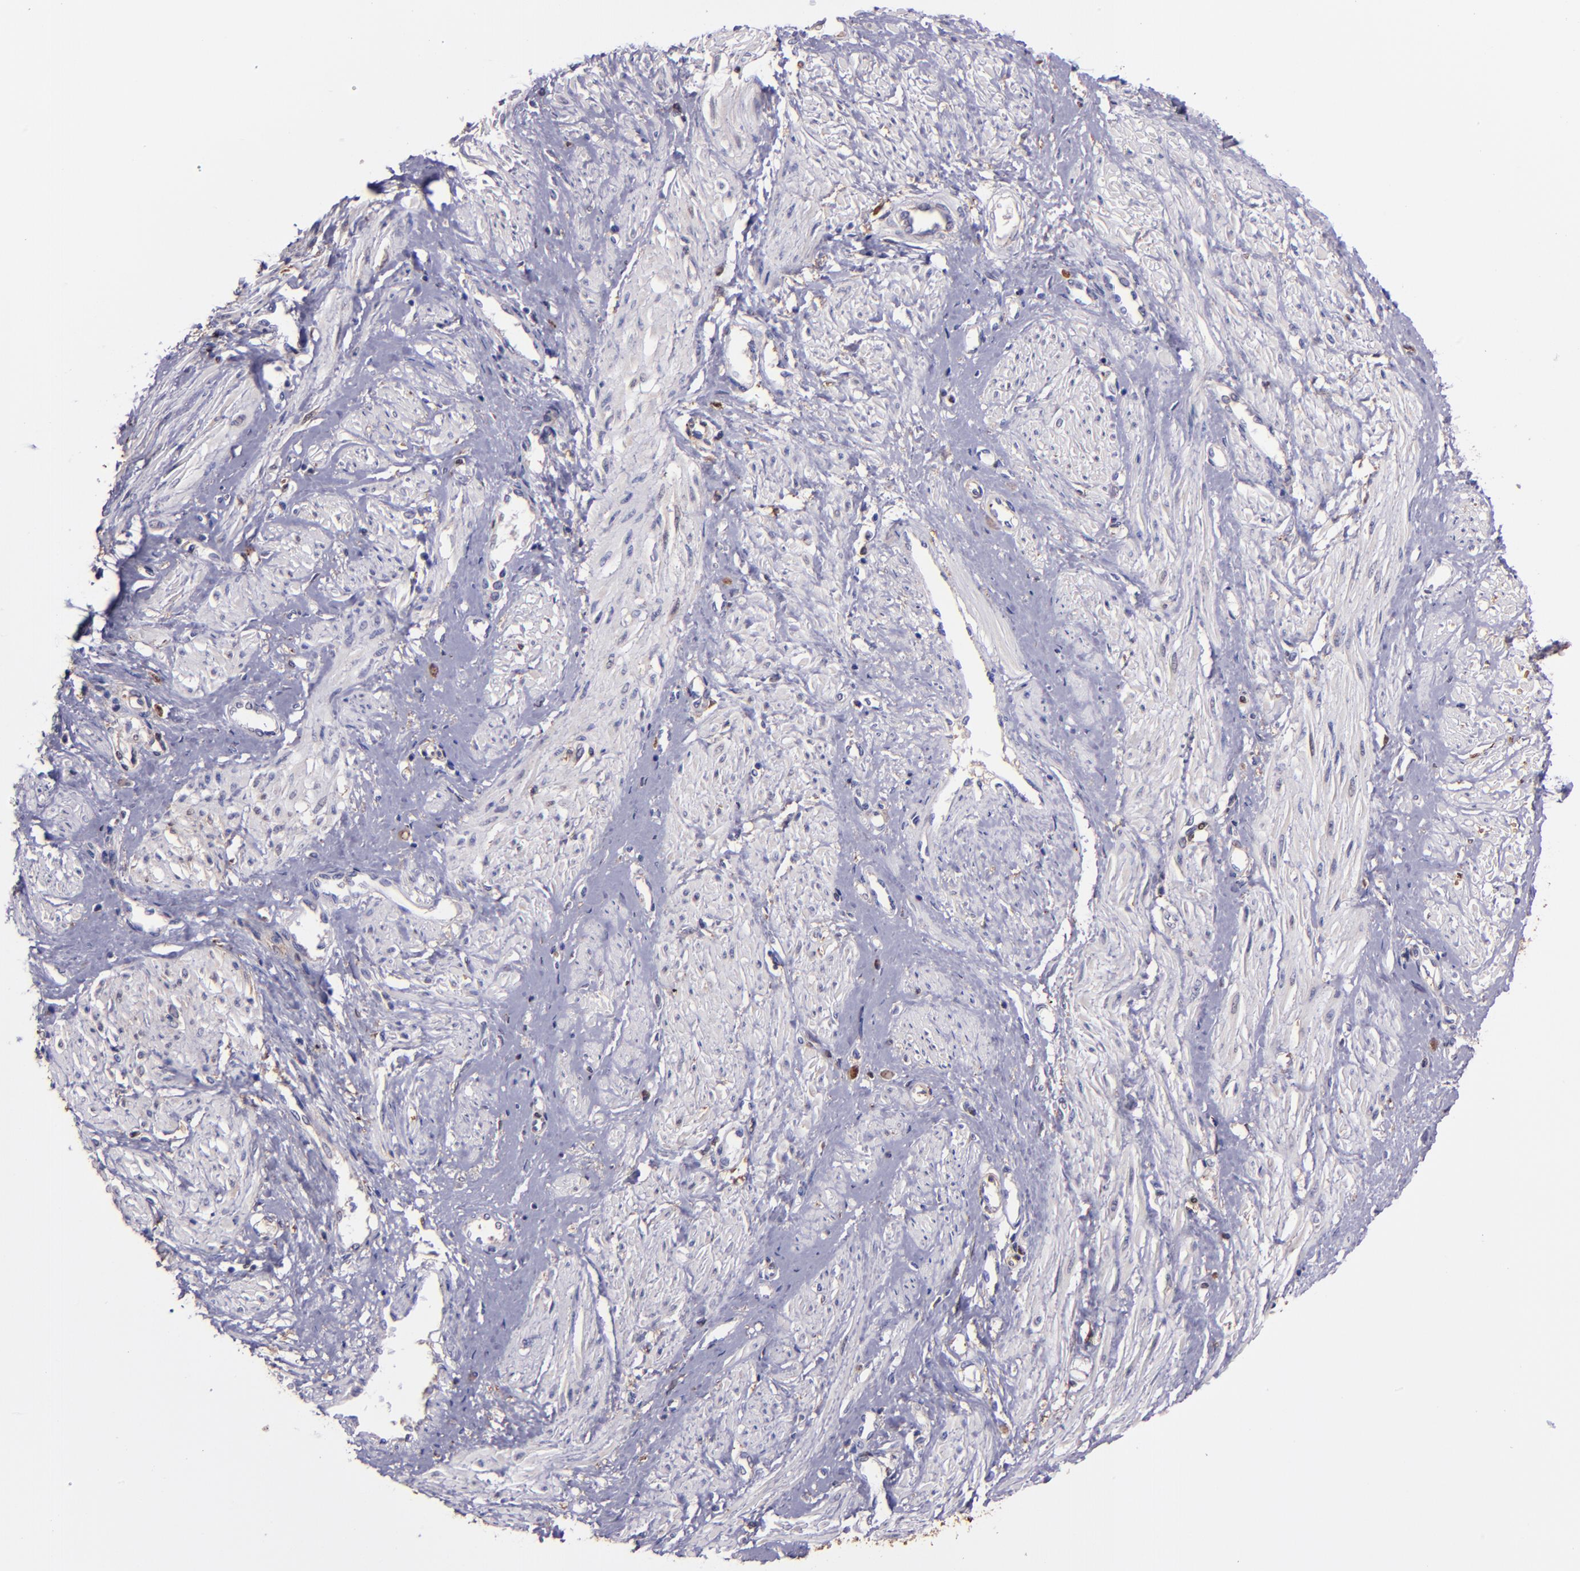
{"staining": {"intensity": "weak", "quantity": ">75%", "location": "cytoplasmic/membranous"}, "tissue": "smooth muscle", "cell_type": "Smooth muscle cells", "image_type": "normal", "snomed": [{"axis": "morphology", "description": "Normal tissue, NOS"}, {"axis": "topography", "description": "Smooth muscle"}, {"axis": "topography", "description": "Uterus"}], "caption": "Immunohistochemistry (IHC) photomicrograph of normal human smooth muscle stained for a protein (brown), which demonstrates low levels of weak cytoplasmic/membranous staining in approximately >75% of smooth muscle cells.", "gene": "WASH6P", "patient": {"sex": "female", "age": 39}}